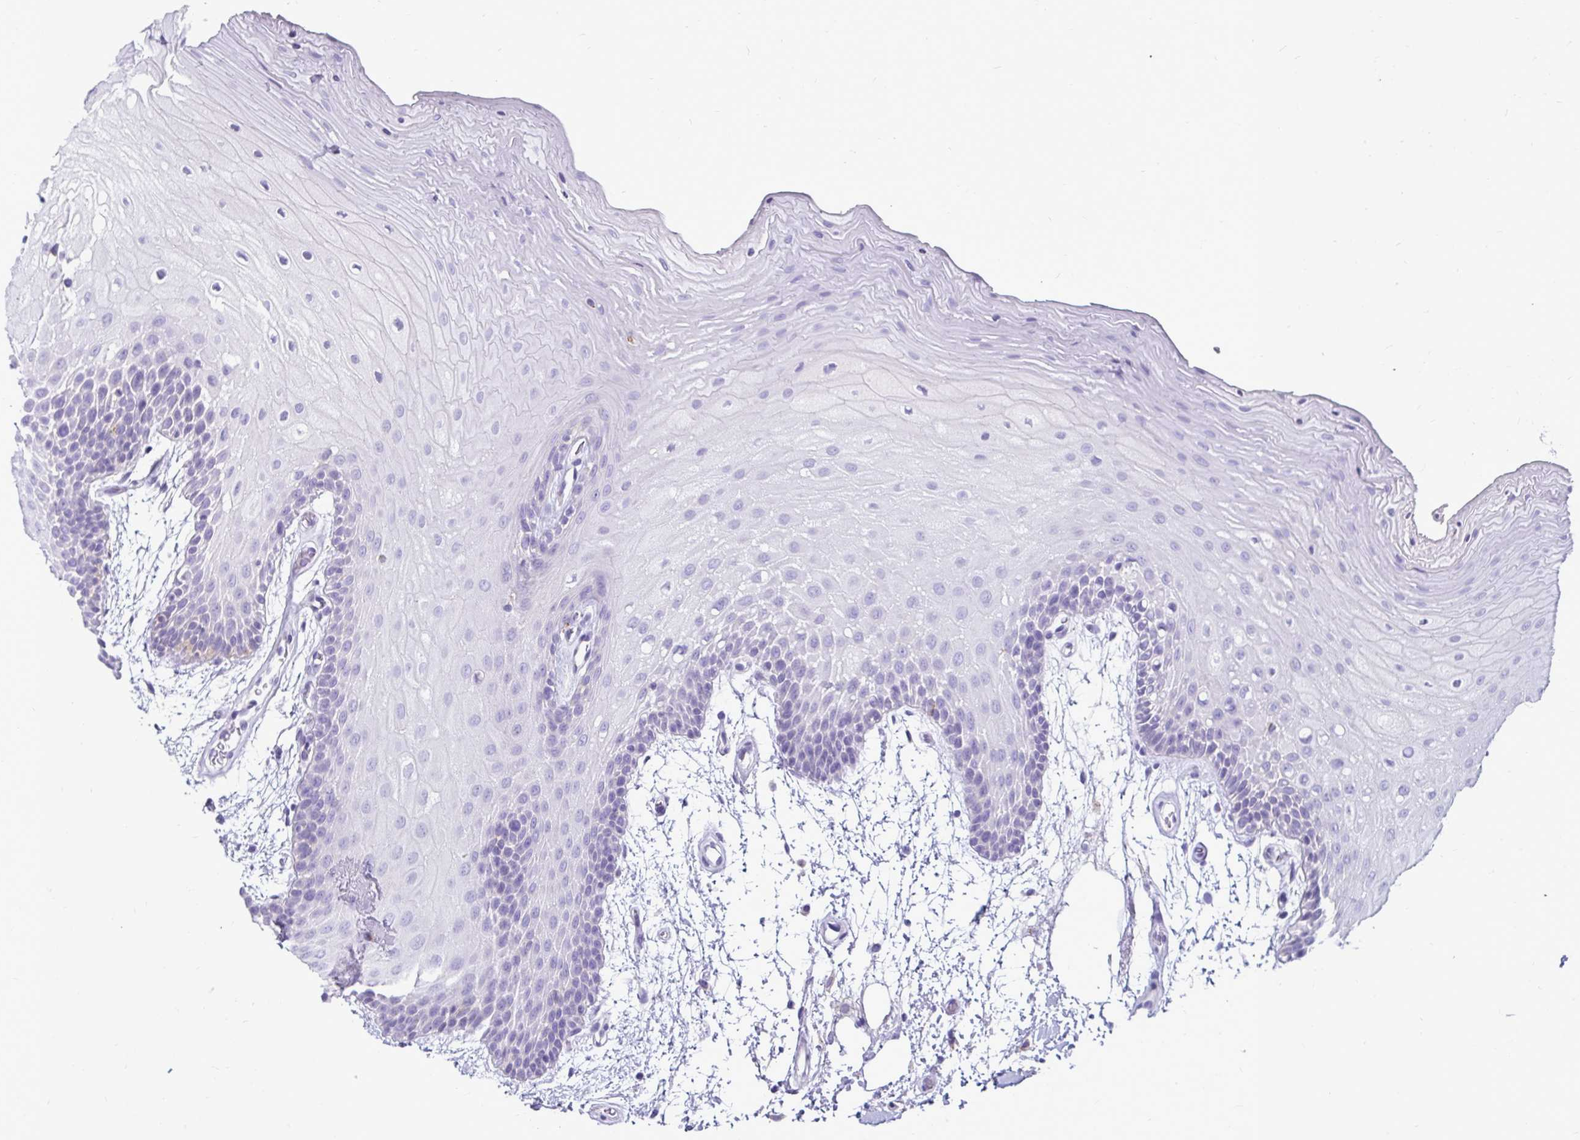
{"staining": {"intensity": "negative", "quantity": "none", "location": "none"}, "tissue": "oral mucosa", "cell_type": "Squamous epithelial cells", "image_type": "normal", "snomed": [{"axis": "morphology", "description": "Normal tissue, NOS"}, {"axis": "morphology", "description": "Squamous cell carcinoma, NOS"}, {"axis": "topography", "description": "Oral tissue"}, {"axis": "topography", "description": "Tounge, NOS"}, {"axis": "topography", "description": "Head-Neck"}], "caption": "Oral mucosa stained for a protein using immunohistochemistry (IHC) shows no expression squamous epithelial cells.", "gene": "CTSZ", "patient": {"sex": "male", "age": 62}}